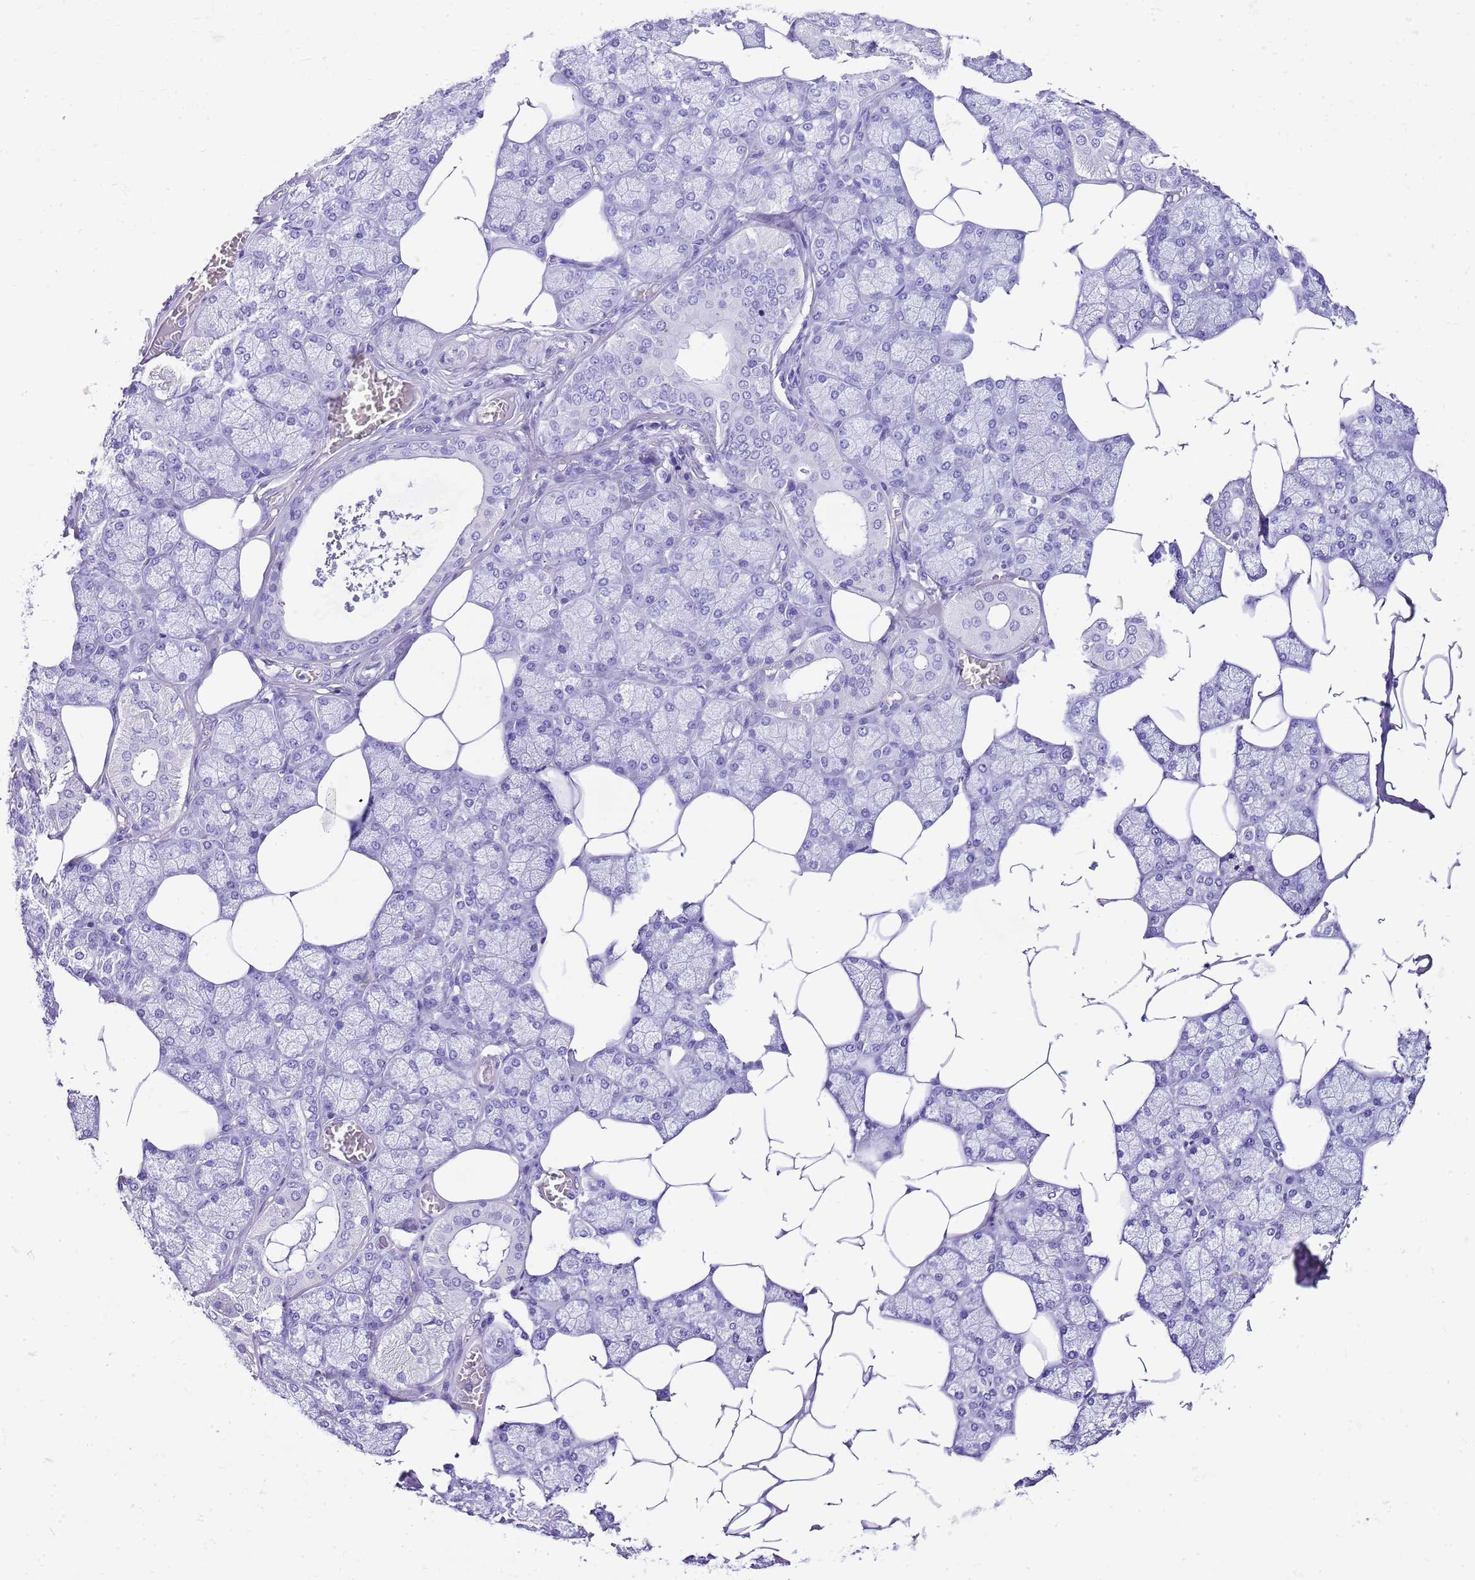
{"staining": {"intensity": "negative", "quantity": "none", "location": "none"}, "tissue": "salivary gland", "cell_type": "Glandular cells", "image_type": "normal", "snomed": [{"axis": "morphology", "description": "Normal tissue, NOS"}, {"axis": "topography", "description": "Salivary gland"}], "caption": "There is no significant staining in glandular cells of salivary gland. (DAB (3,3'-diaminobenzidine) IHC, high magnification).", "gene": "KCNC1", "patient": {"sex": "male", "age": 62}}